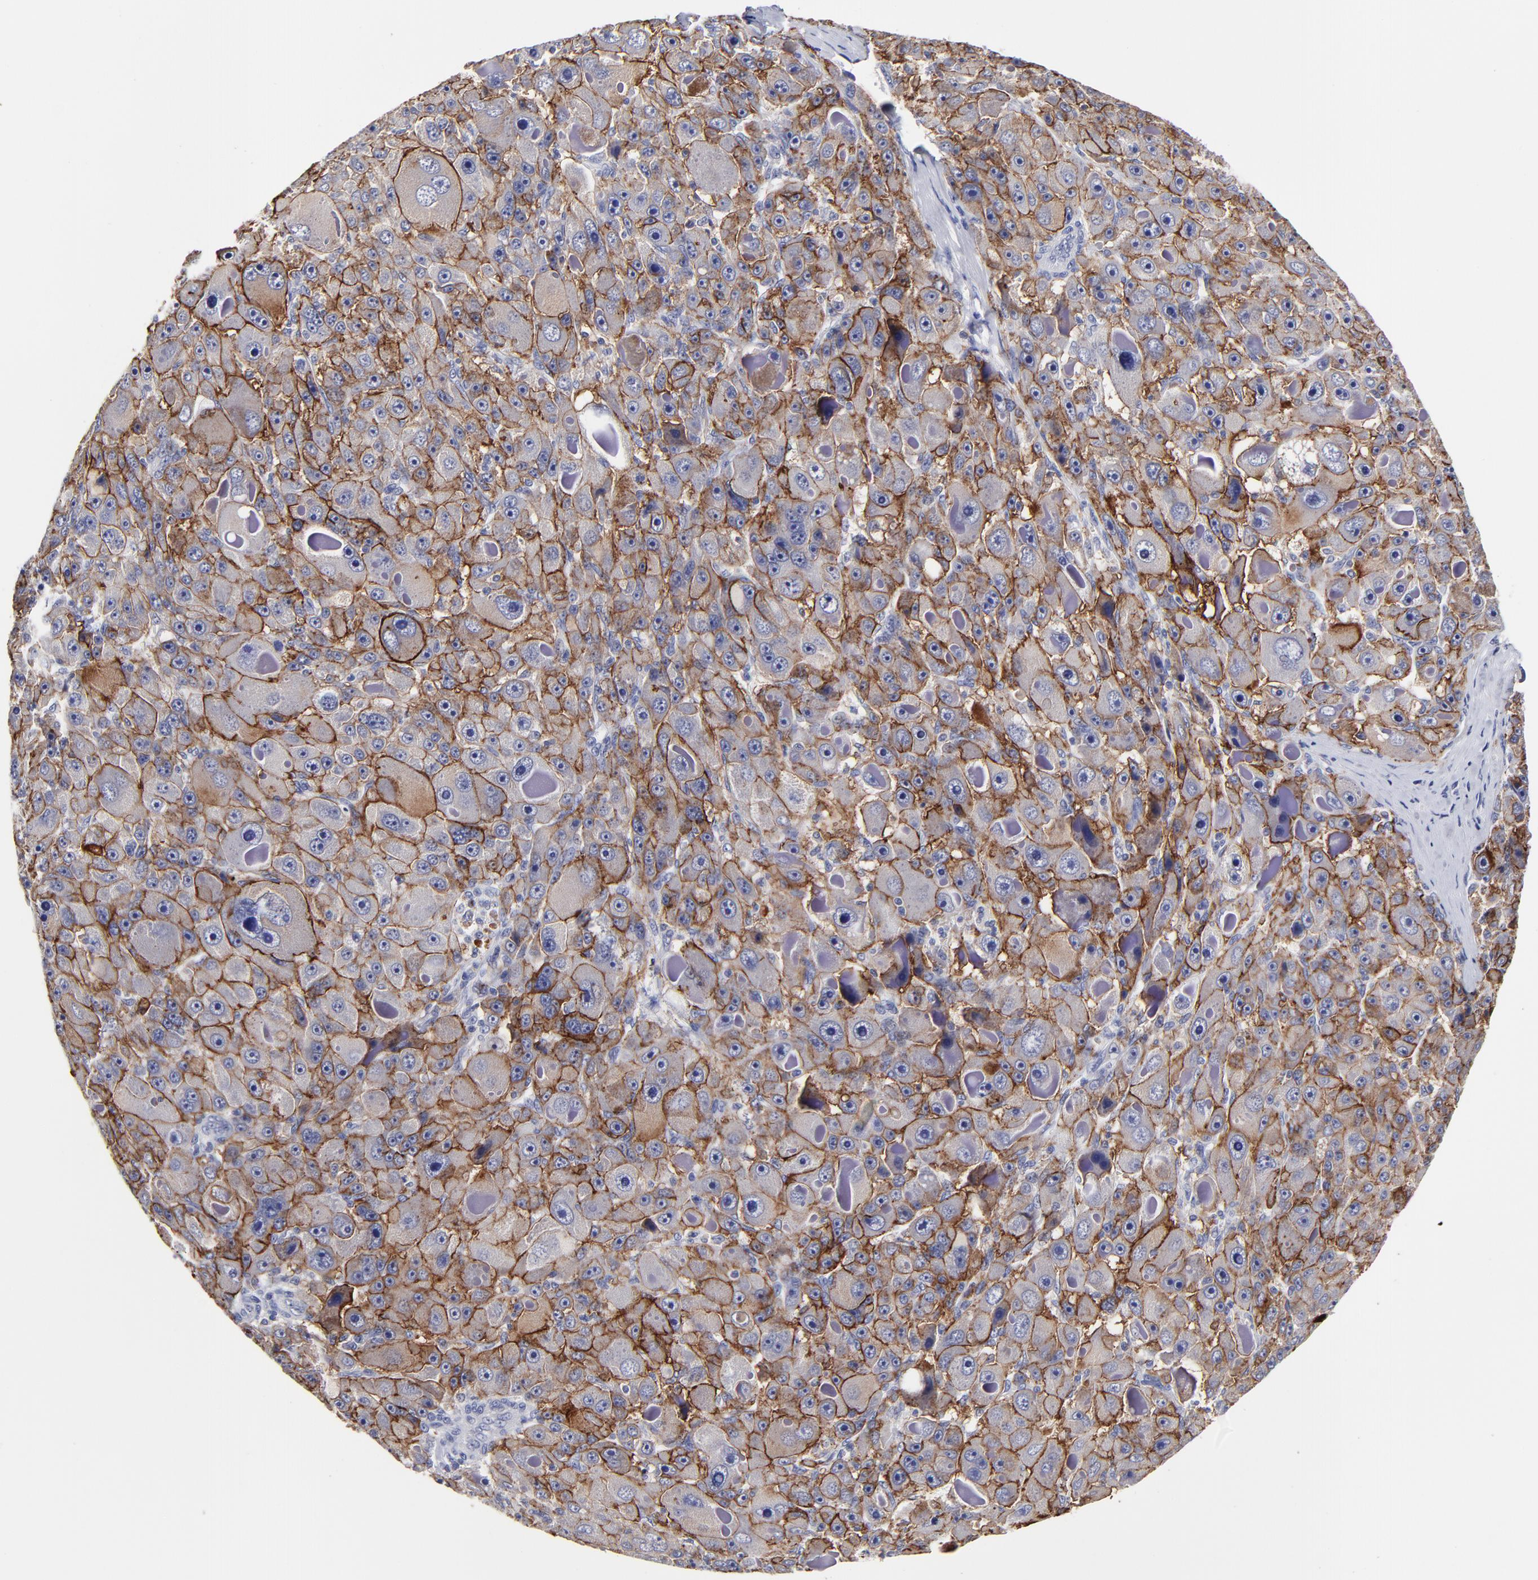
{"staining": {"intensity": "moderate", "quantity": ">75%", "location": "cytoplasmic/membranous"}, "tissue": "liver cancer", "cell_type": "Tumor cells", "image_type": "cancer", "snomed": [{"axis": "morphology", "description": "Carcinoma, Hepatocellular, NOS"}, {"axis": "topography", "description": "Liver"}], "caption": "Immunohistochemical staining of hepatocellular carcinoma (liver) displays medium levels of moderate cytoplasmic/membranous protein staining in approximately >75% of tumor cells.", "gene": "CXADR", "patient": {"sex": "male", "age": 76}}